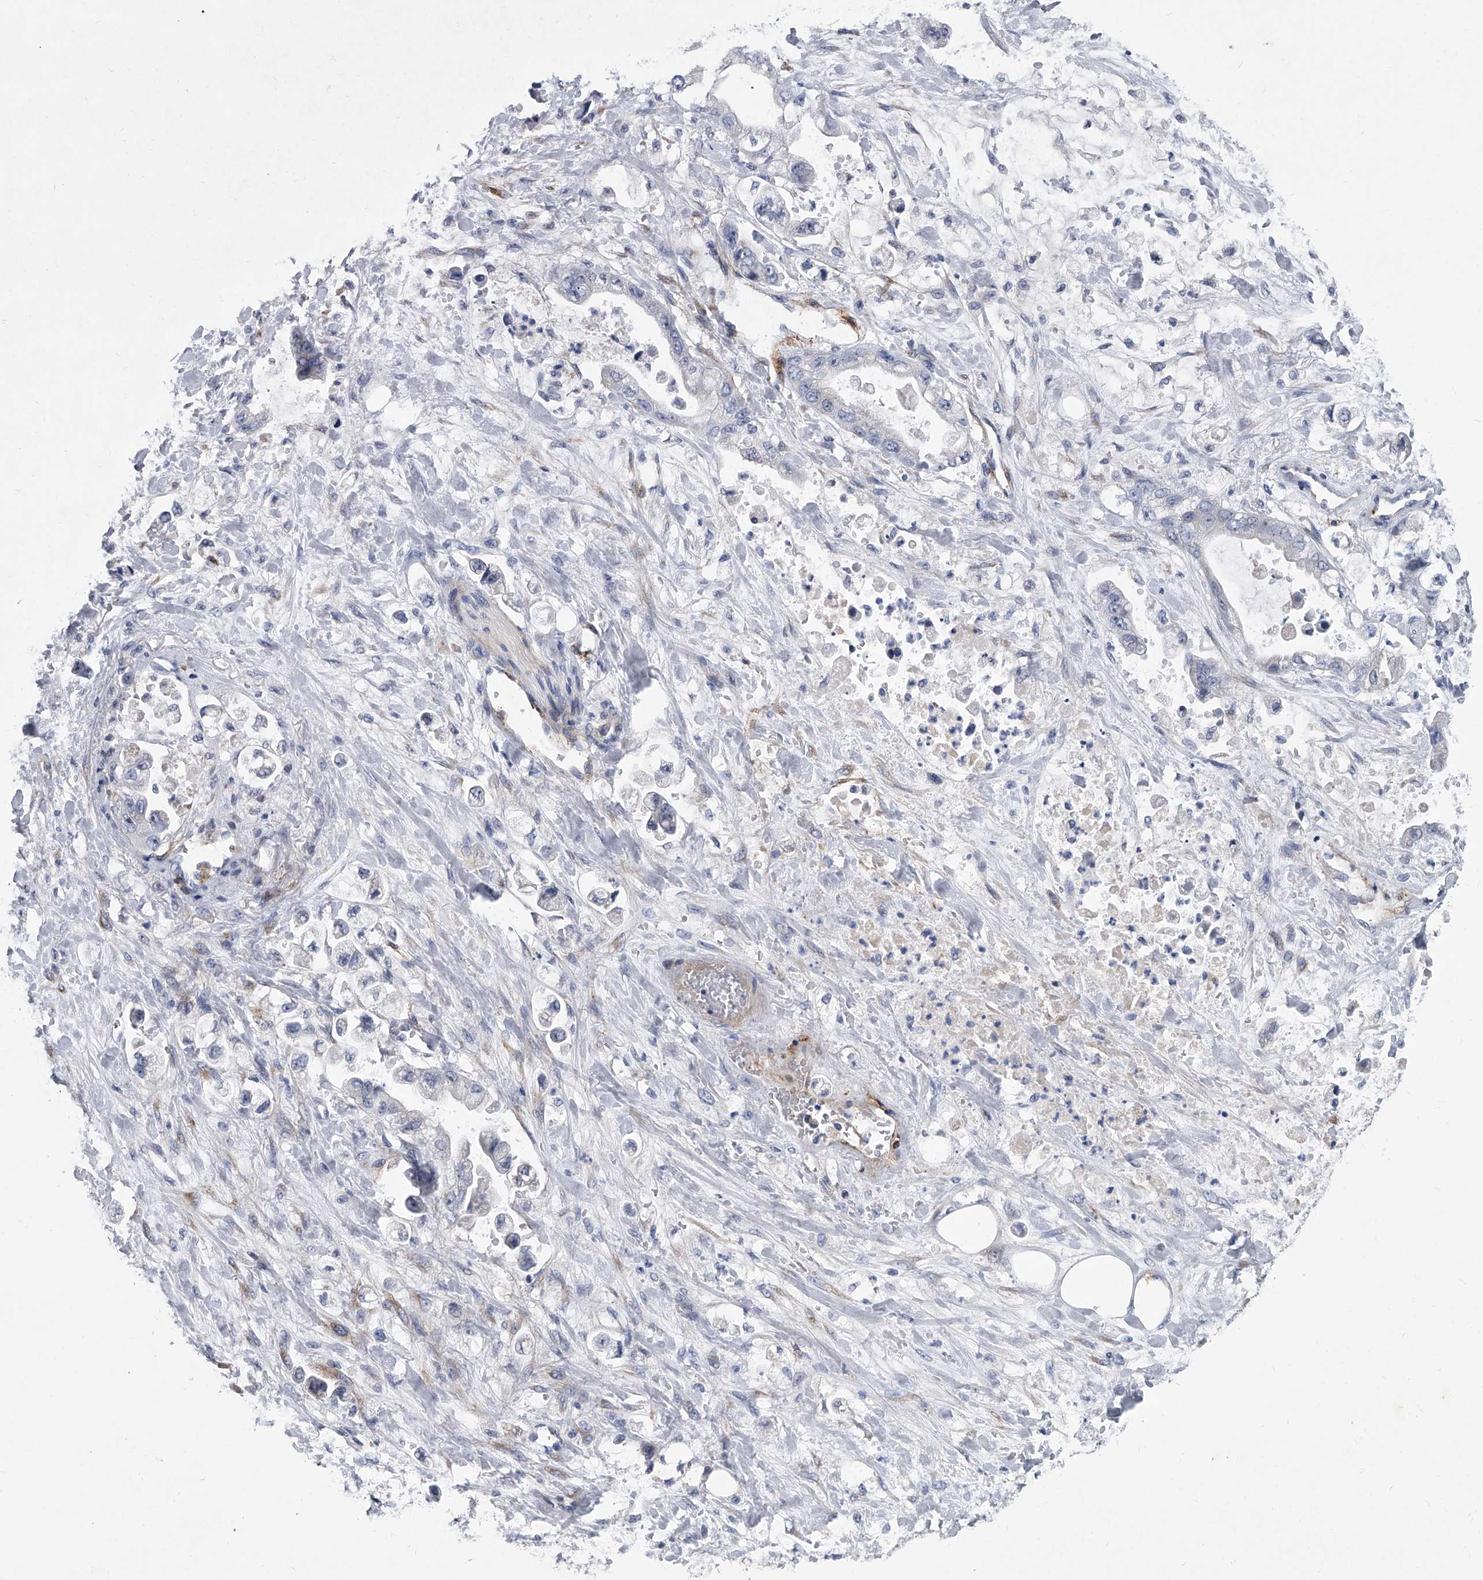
{"staining": {"intensity": "negative", "quantity": "none", "location": "none"}, "tissue": "stomach cancer", "cell_type": "Tumor cells", "image_type": "cancer", "snomed": [{"axis": "morphology", "description": "Adenocarcinoma, NOS"}, {"axis": "topography", "description": "Stomach"}], "caption": "Tumor cells are negative for brown protein staining in stomach cancer.", "gene": "ALG14", "patient": {"sex": "male", "age": 62}}